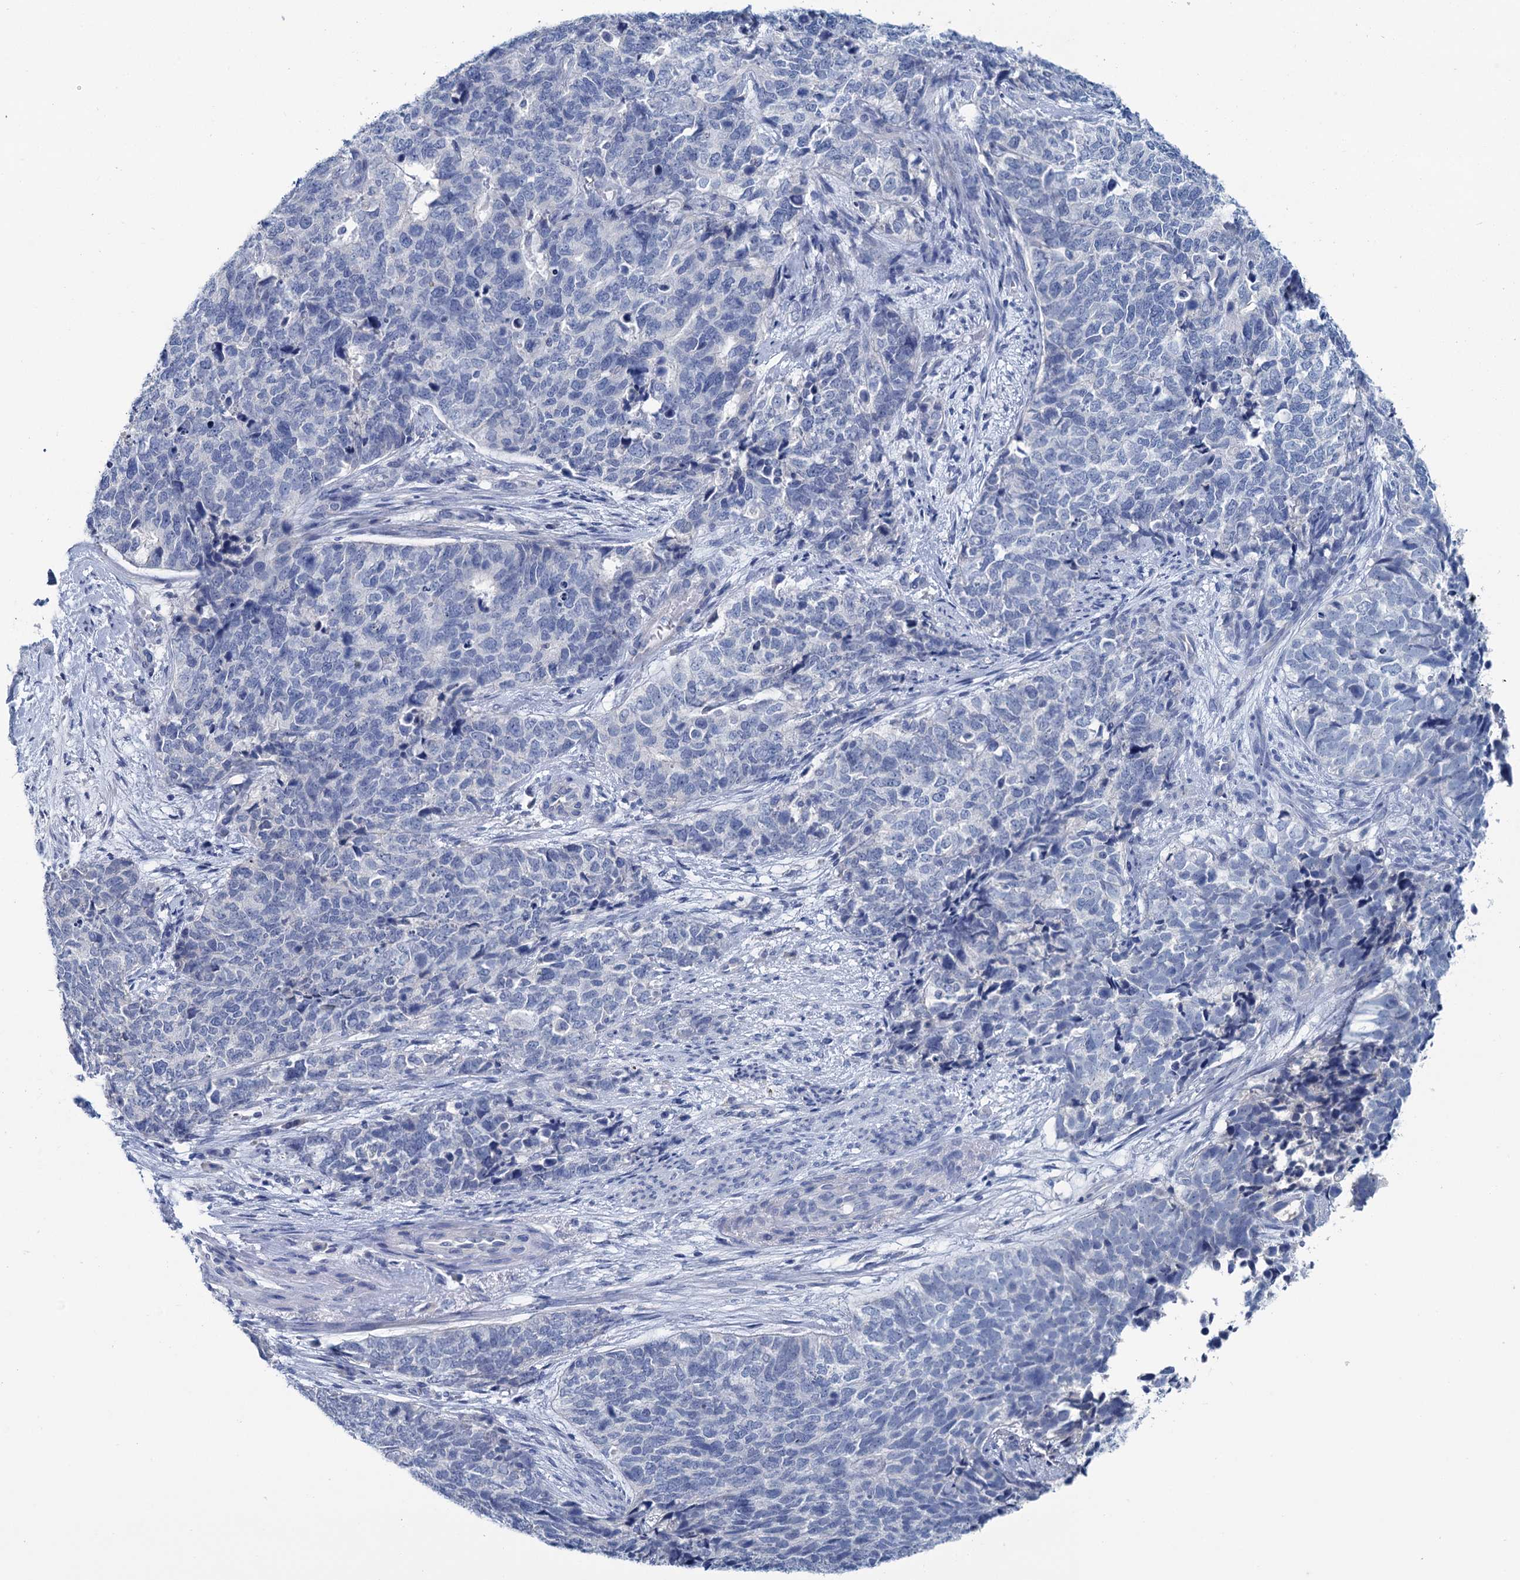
{"staining": {"intensity": "negative", "quantity": "none", "location": "none"}, "tissue": "cervical cancer", "cell_type": "Tumor cells", "image_type": "cancer", "snomed": [{"axis": "morphology", "description": "Squamous cell carcinoma, NOS"}, {"axis": "topography", "description": "Cervix"}], "caption": "Tumor cells are negative for protein expression in human cervical squamous cell carcinoma.", "gene": "MYOZ3", "patient": {"sex": "female", "age": 63}}